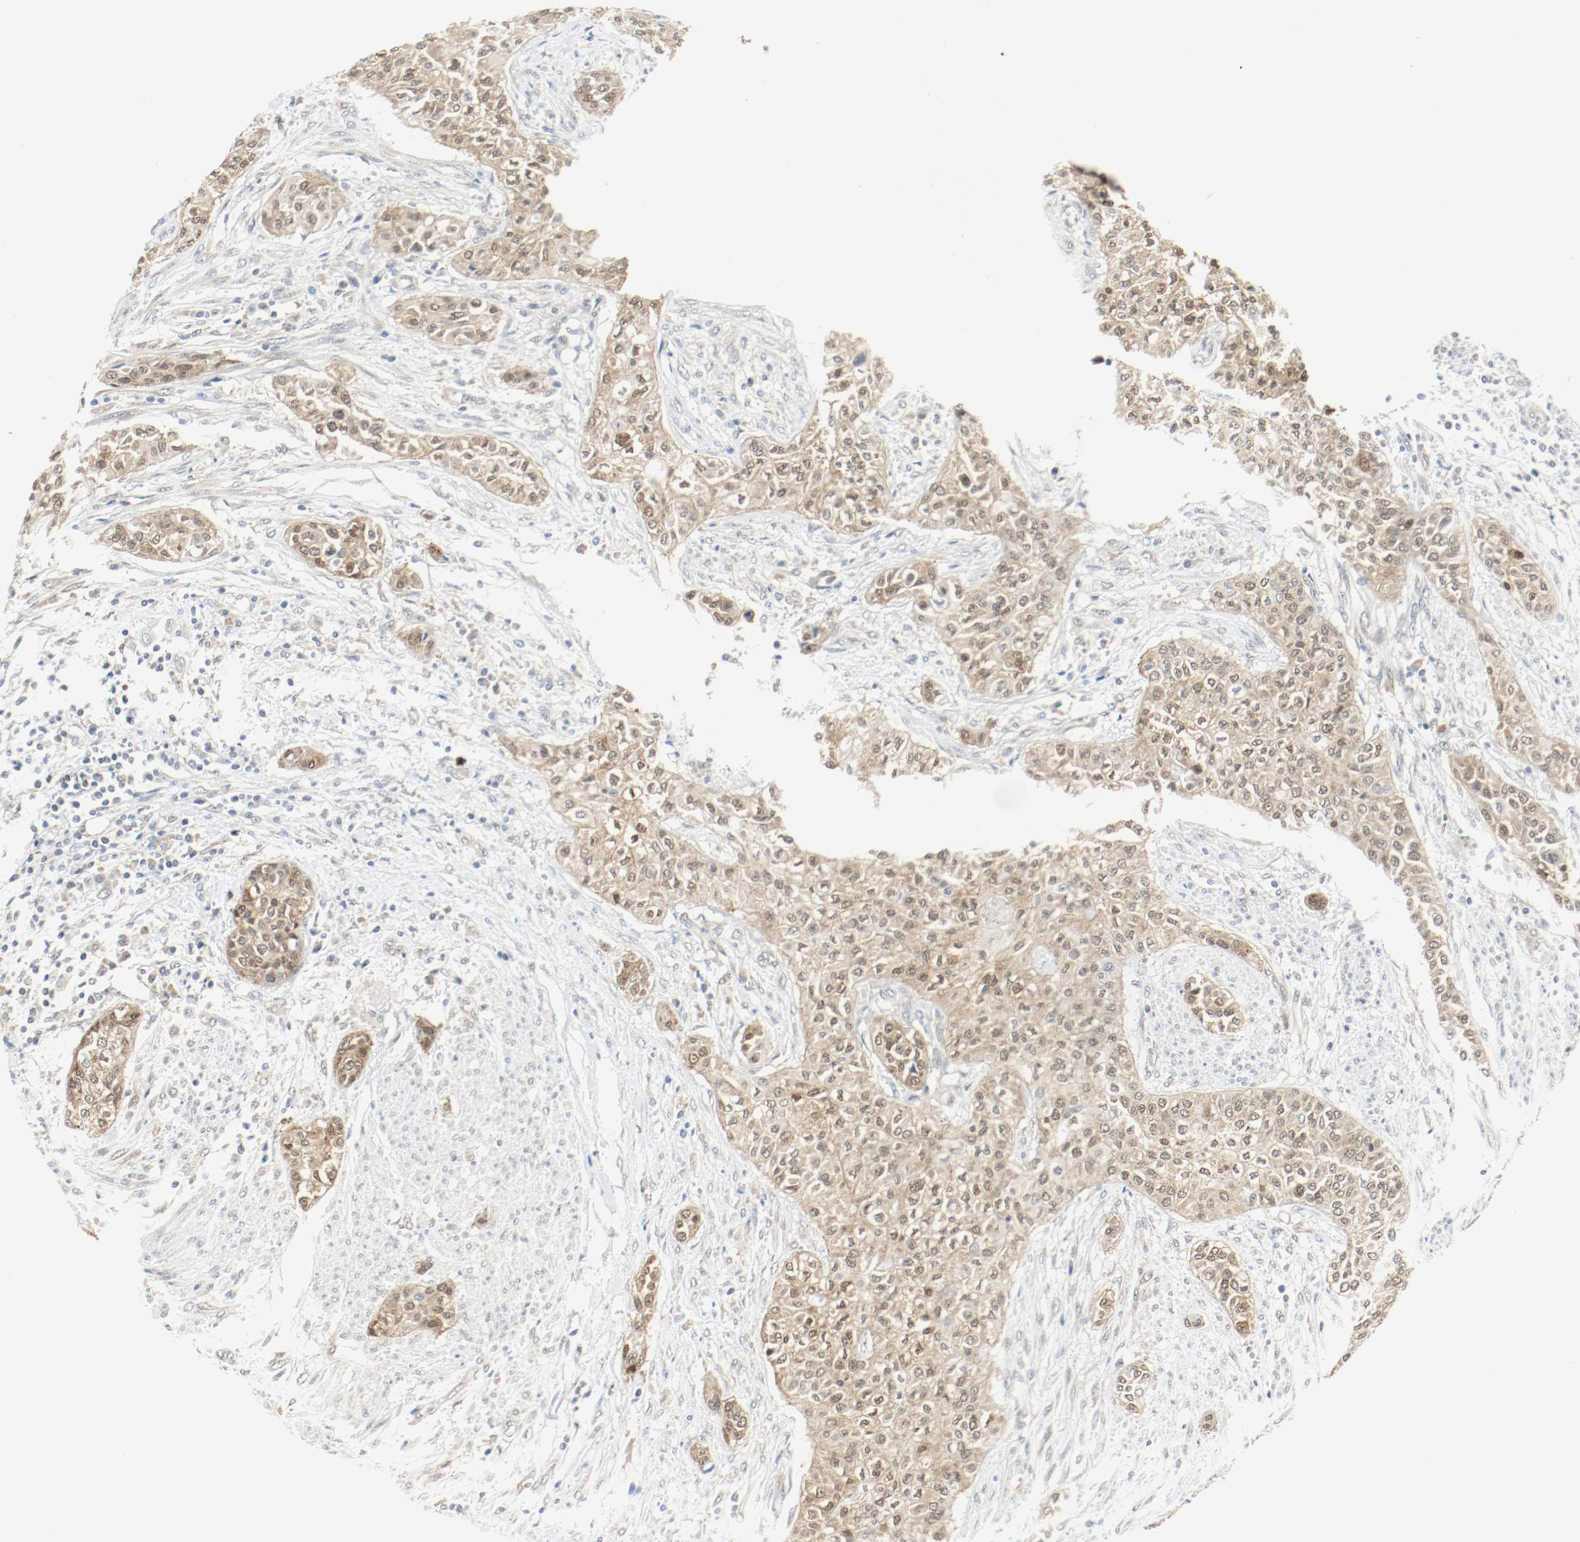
{"staining": {"intensity": "moderate", "quantity": ">75%", "location": "cytoplasmic/membranous,nuclear"}, "tissue": "urothelial cancer", "cell_type": "Tumor cells", "image_type": "cancer", "snomed": [{"axis": "morphology", "description": "Urothelial carcinoma, High grade"}, {"axis": "topography", "description": "Urinary bladder"}], "caption": "Immunohistochemistry photomicrograph of human urothelial carcinoma (high-grade) stained for a protein (brown), which reveals medium levels of moderate cytoplasmic/membranous and nuclear positivity in approximately >75% of tumor cells.", "gene": "PPME1", "patient": {"sex": "male", "age": 74}}